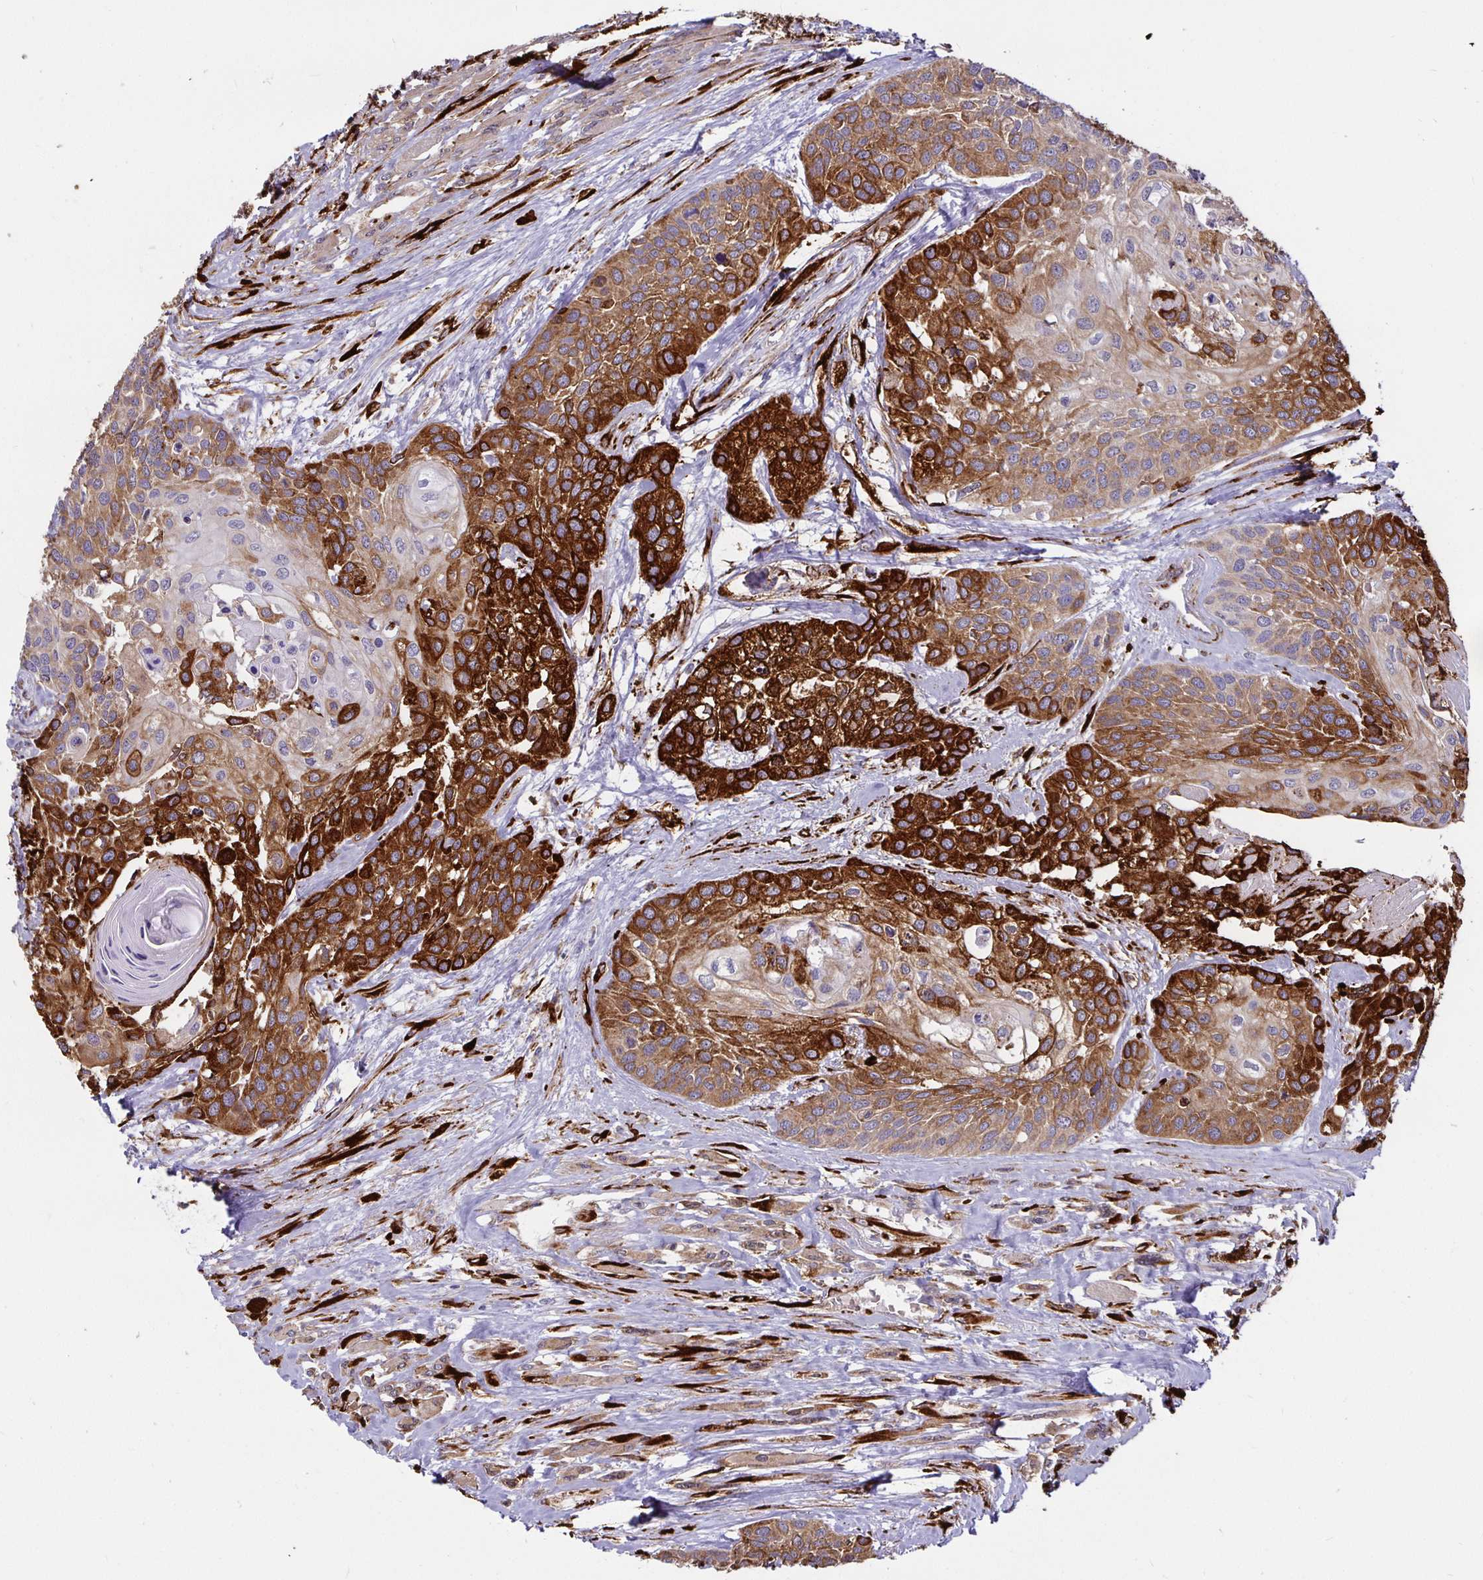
{"staining": {"intensity": "strong", "quantity": "25%-75%", "location": "cytoplasmic/membranous"}, "tissue": "head and neck cancer", "cell_type": "Tumor cells", "image_type": "cancer", "snomed": [{"axis": "morphology", "description": "Squamous cell carcinoma, NOS"}, {"axis": "topography", "description": "Head-Neck"}], "caption": "Head and neck cancer stained for a protein (brown) reveals strong cytoplasmic/membranous positive positivity in approximately 25%-75% of tumor cells.", "gene": "P4HA2", "patient": {"sex": "female", "age": 50}}